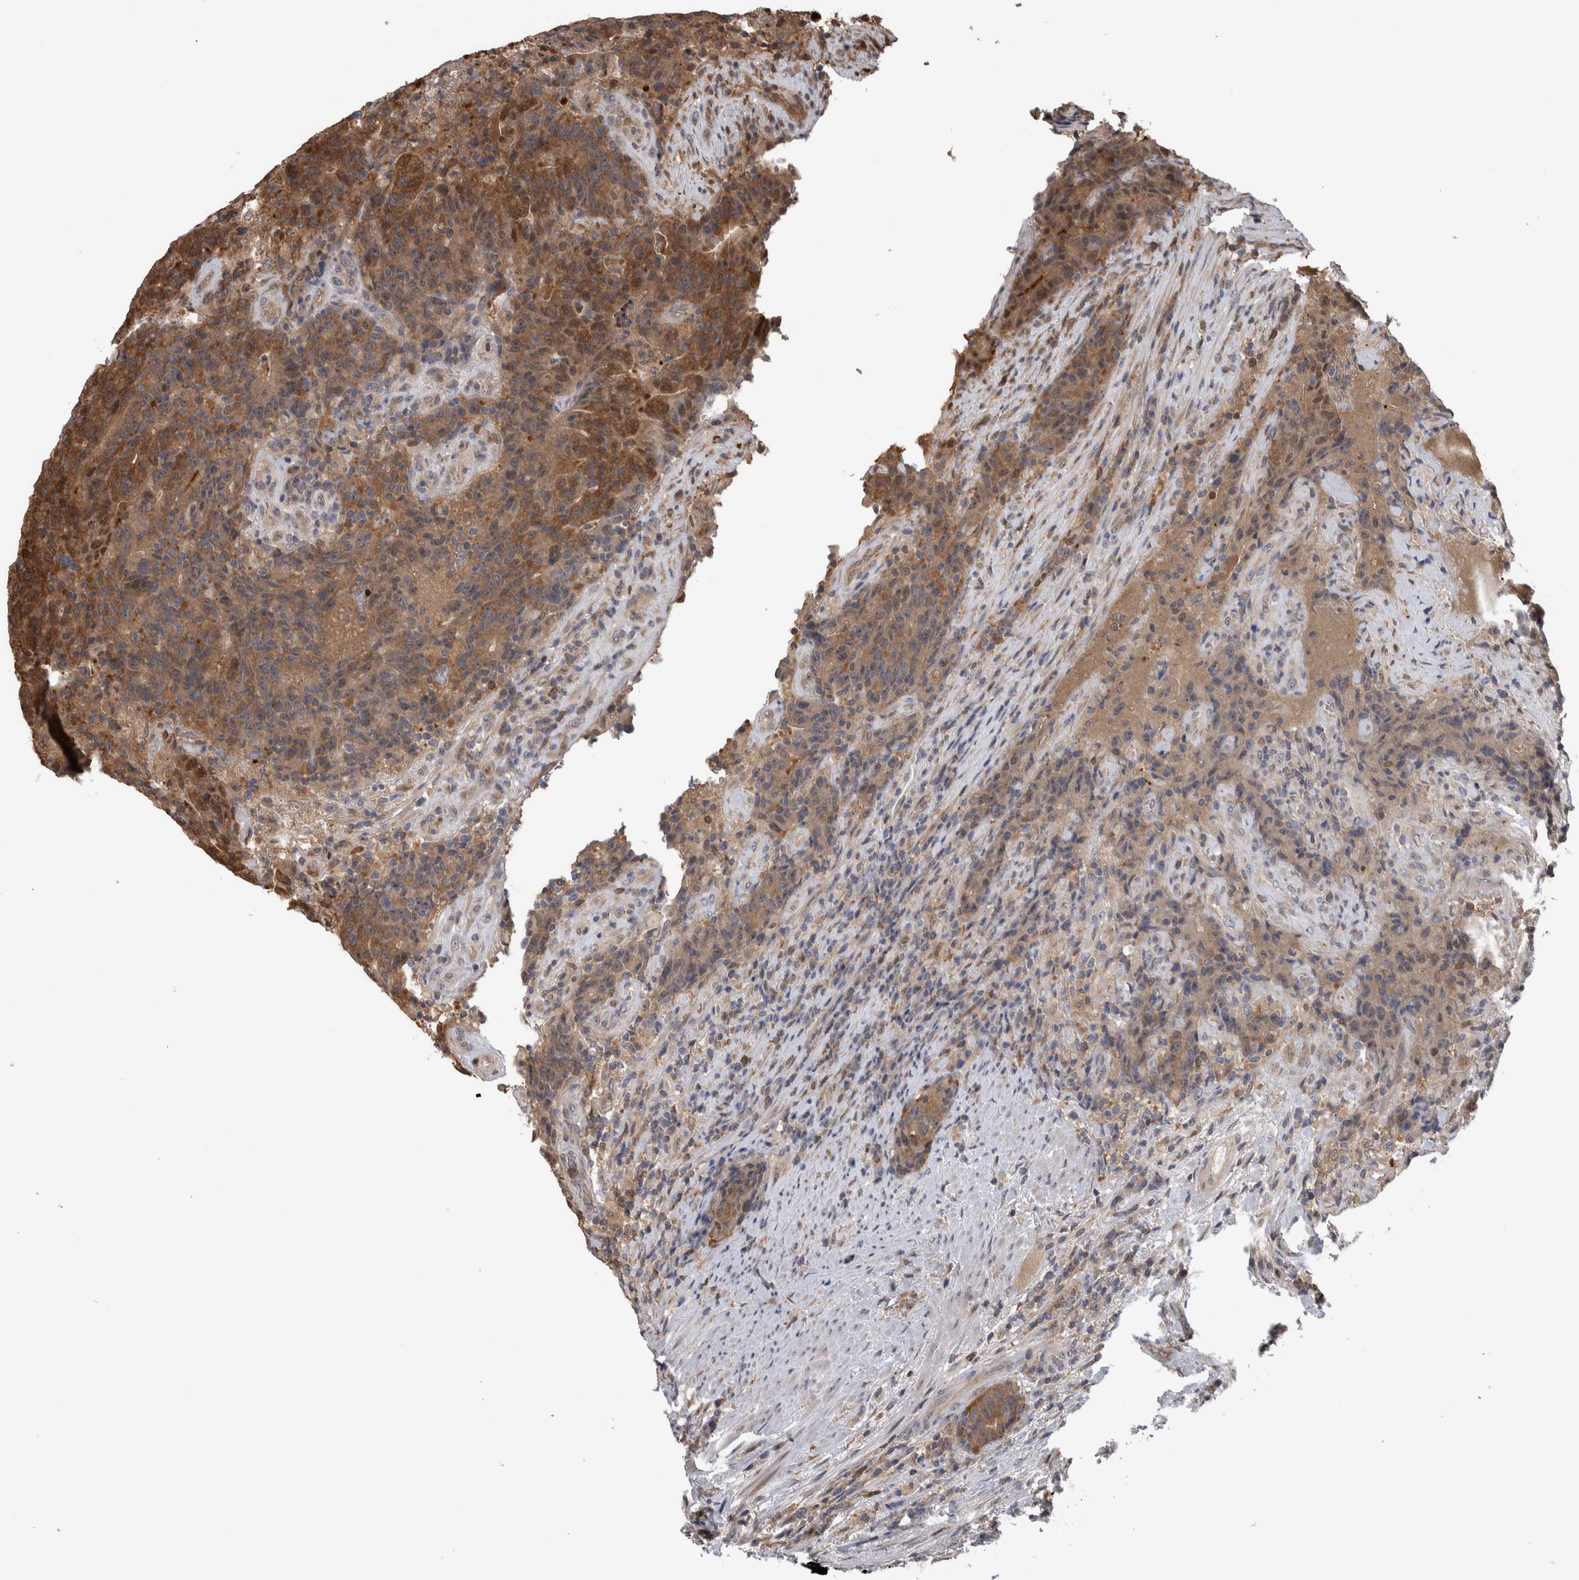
{"staining": {"intensity": "moderate", "quantity": ">75%", "location": "cytoplasmic/membranous"}, "tissue": "colorectal cancer", "cell_type": "Tumor cells", "image_type": "cancer", "snomed": [{"axis": "morphology", "description": "Normal tissue, NOS"}, {"axis": "morphology", "description": "Adenocarcinoma, NOS"}, {"axis": "topography", "description": "Colon"}], "caption": "Protein expression analysis of human colorectal cancer reveals moderate cytoplasmic/membranous staining in about >75% of tumor cells.", "gene": "USH1G", "patient": {"sex": "female", "age": 75}}